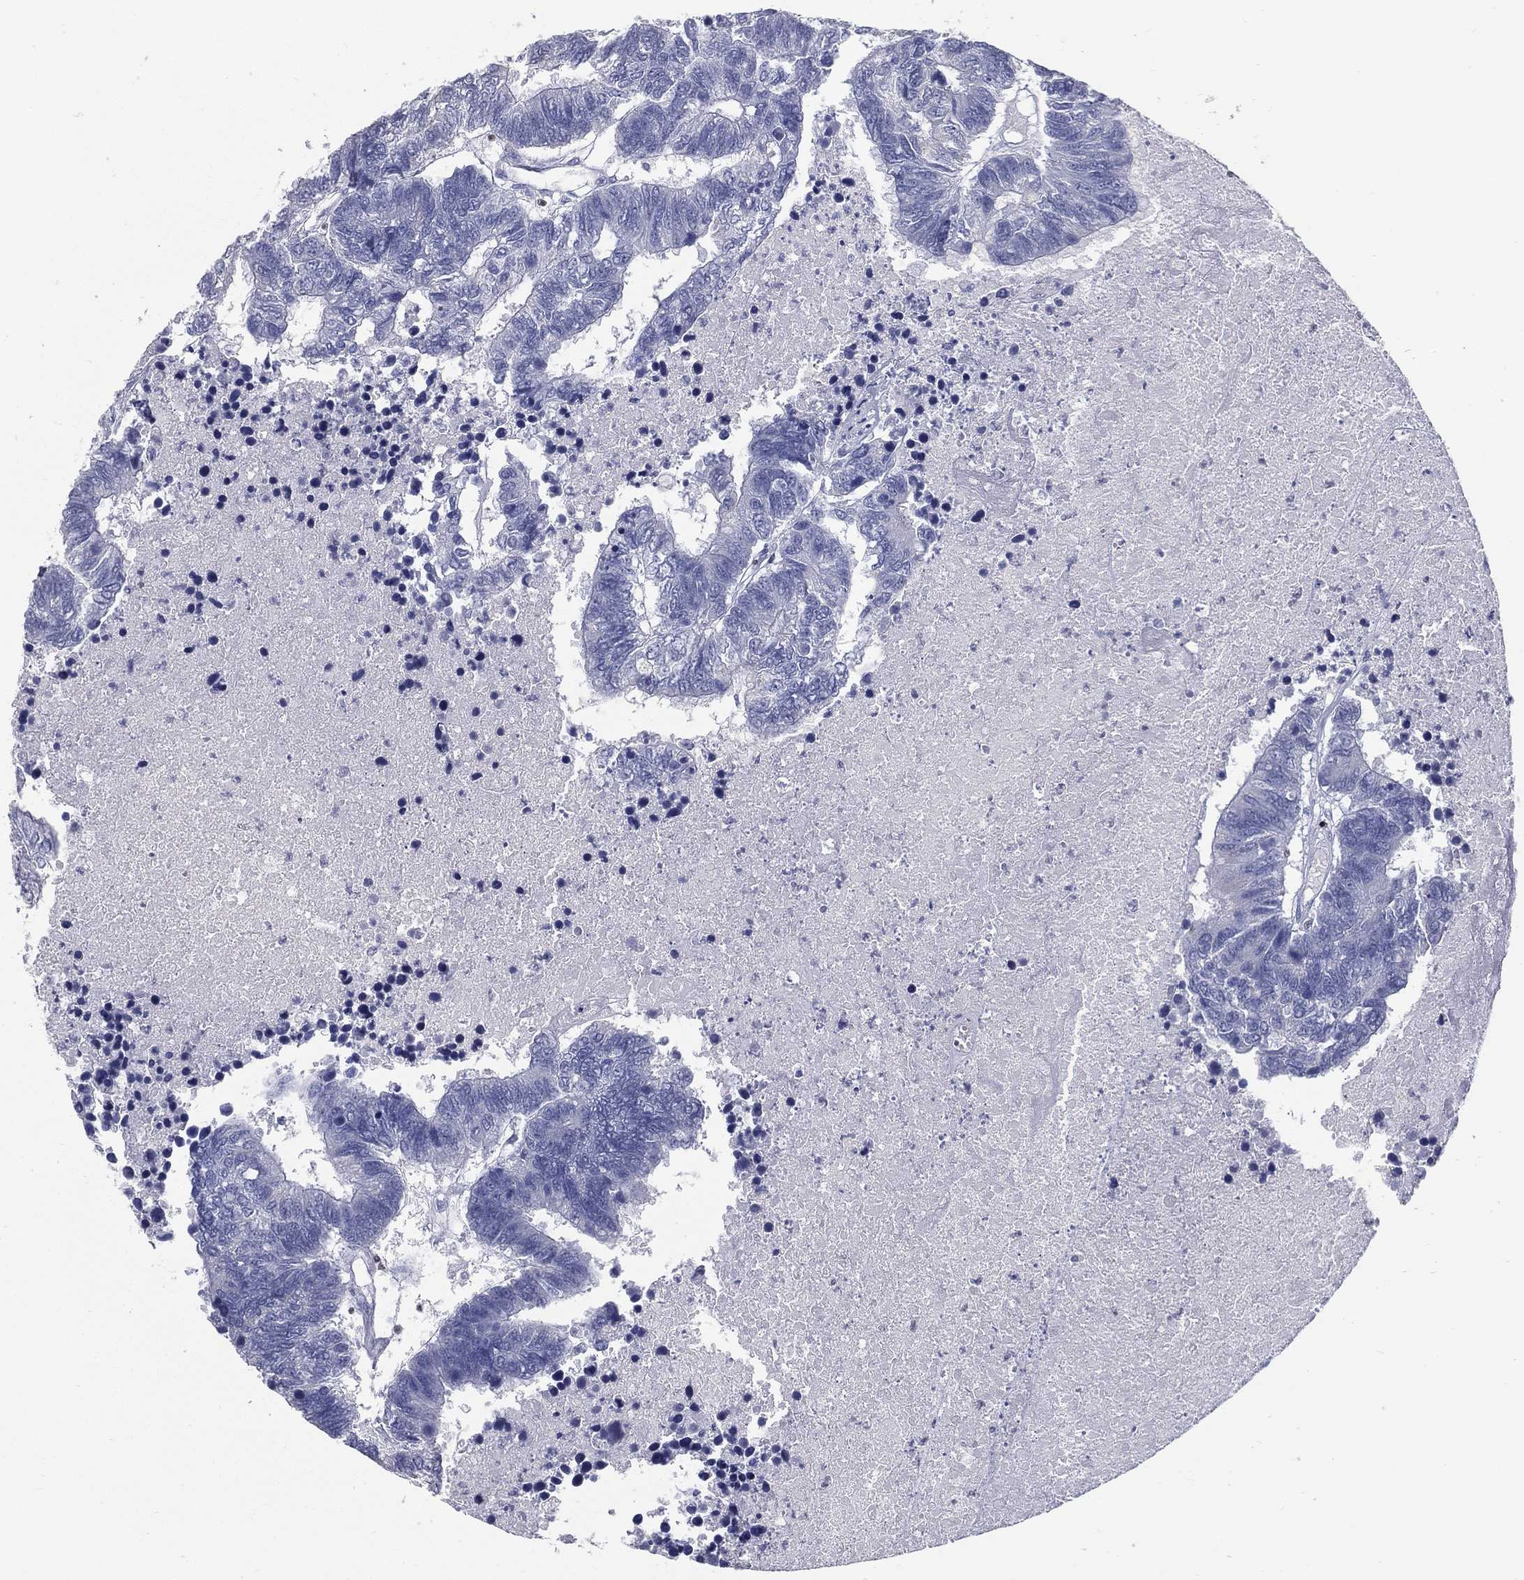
{"staining": {"intensity": "negative", "quantity": "none", "location": "none"}, "tissue": "colorectal cancer", "cell_type": "Tumor cells", "image_type": "cancer", "snomed": [{"axis": "morphology", "description": "Adenocarcinoma, NOS"}, {"axis": "topography", "description": "Colon"}], "caption": "The photomicrograph exhibits no staining of tumor cells in colorectal cancer.", "gene": "PYHIN1", "patient": {"sex": "female", "age": 48}}